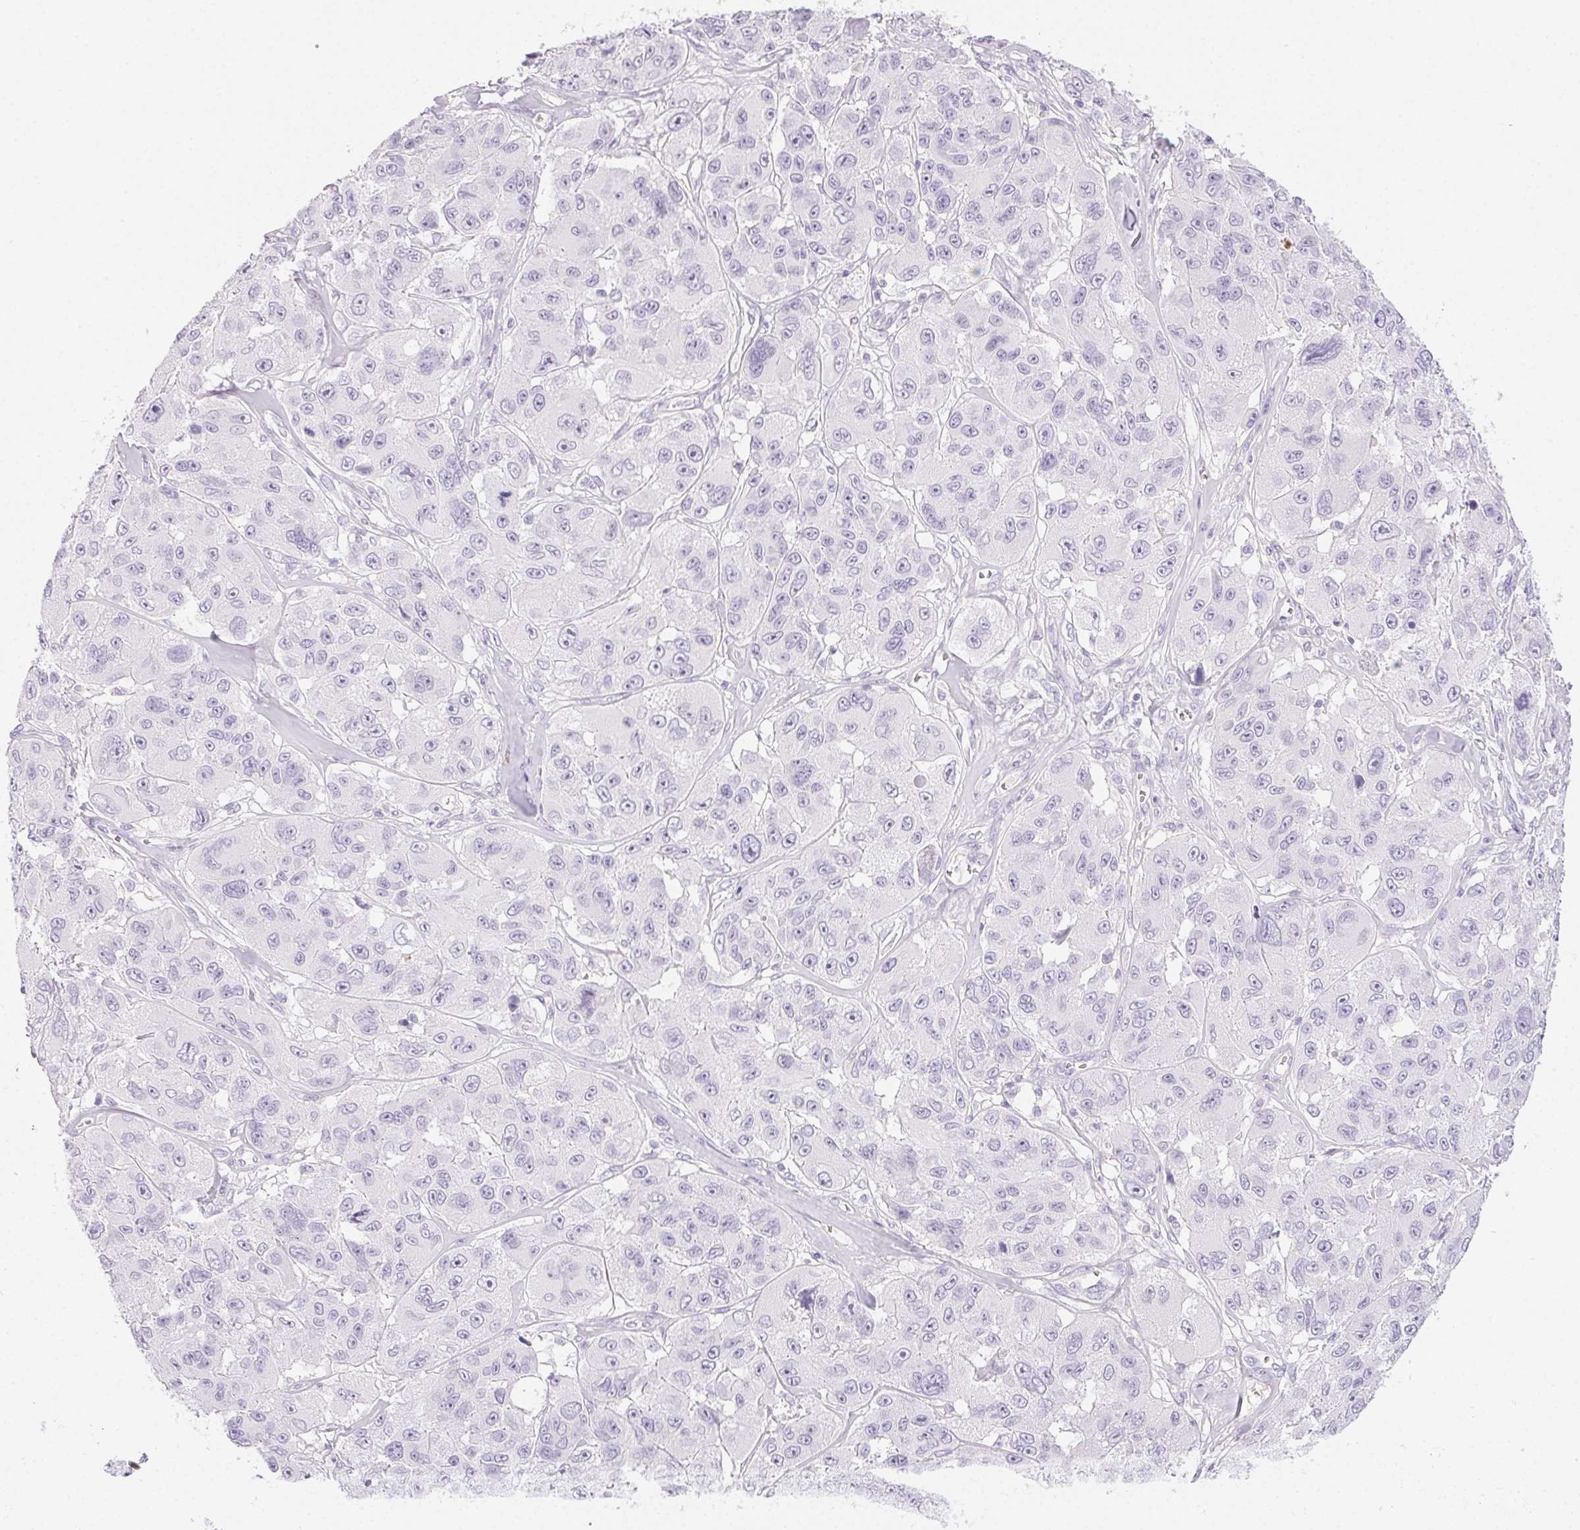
{"staining": {"intensity": "negative", "quantity": "none", "location": "none"}, "tissue": "melanoma", "cell_type": "Tumor cells", "image_type": "cancer", "snomed": [{"axis": "morphology", "description": "Malignant melanoma, NOS"}, {"axis": "topography", "description": "Skin"}], "caption": "A photomicrograph of human malignant melanoma is negative for staining in tumor cells.", "gene": "PADI4", "patient": {"sex": "female", "age": 66}}